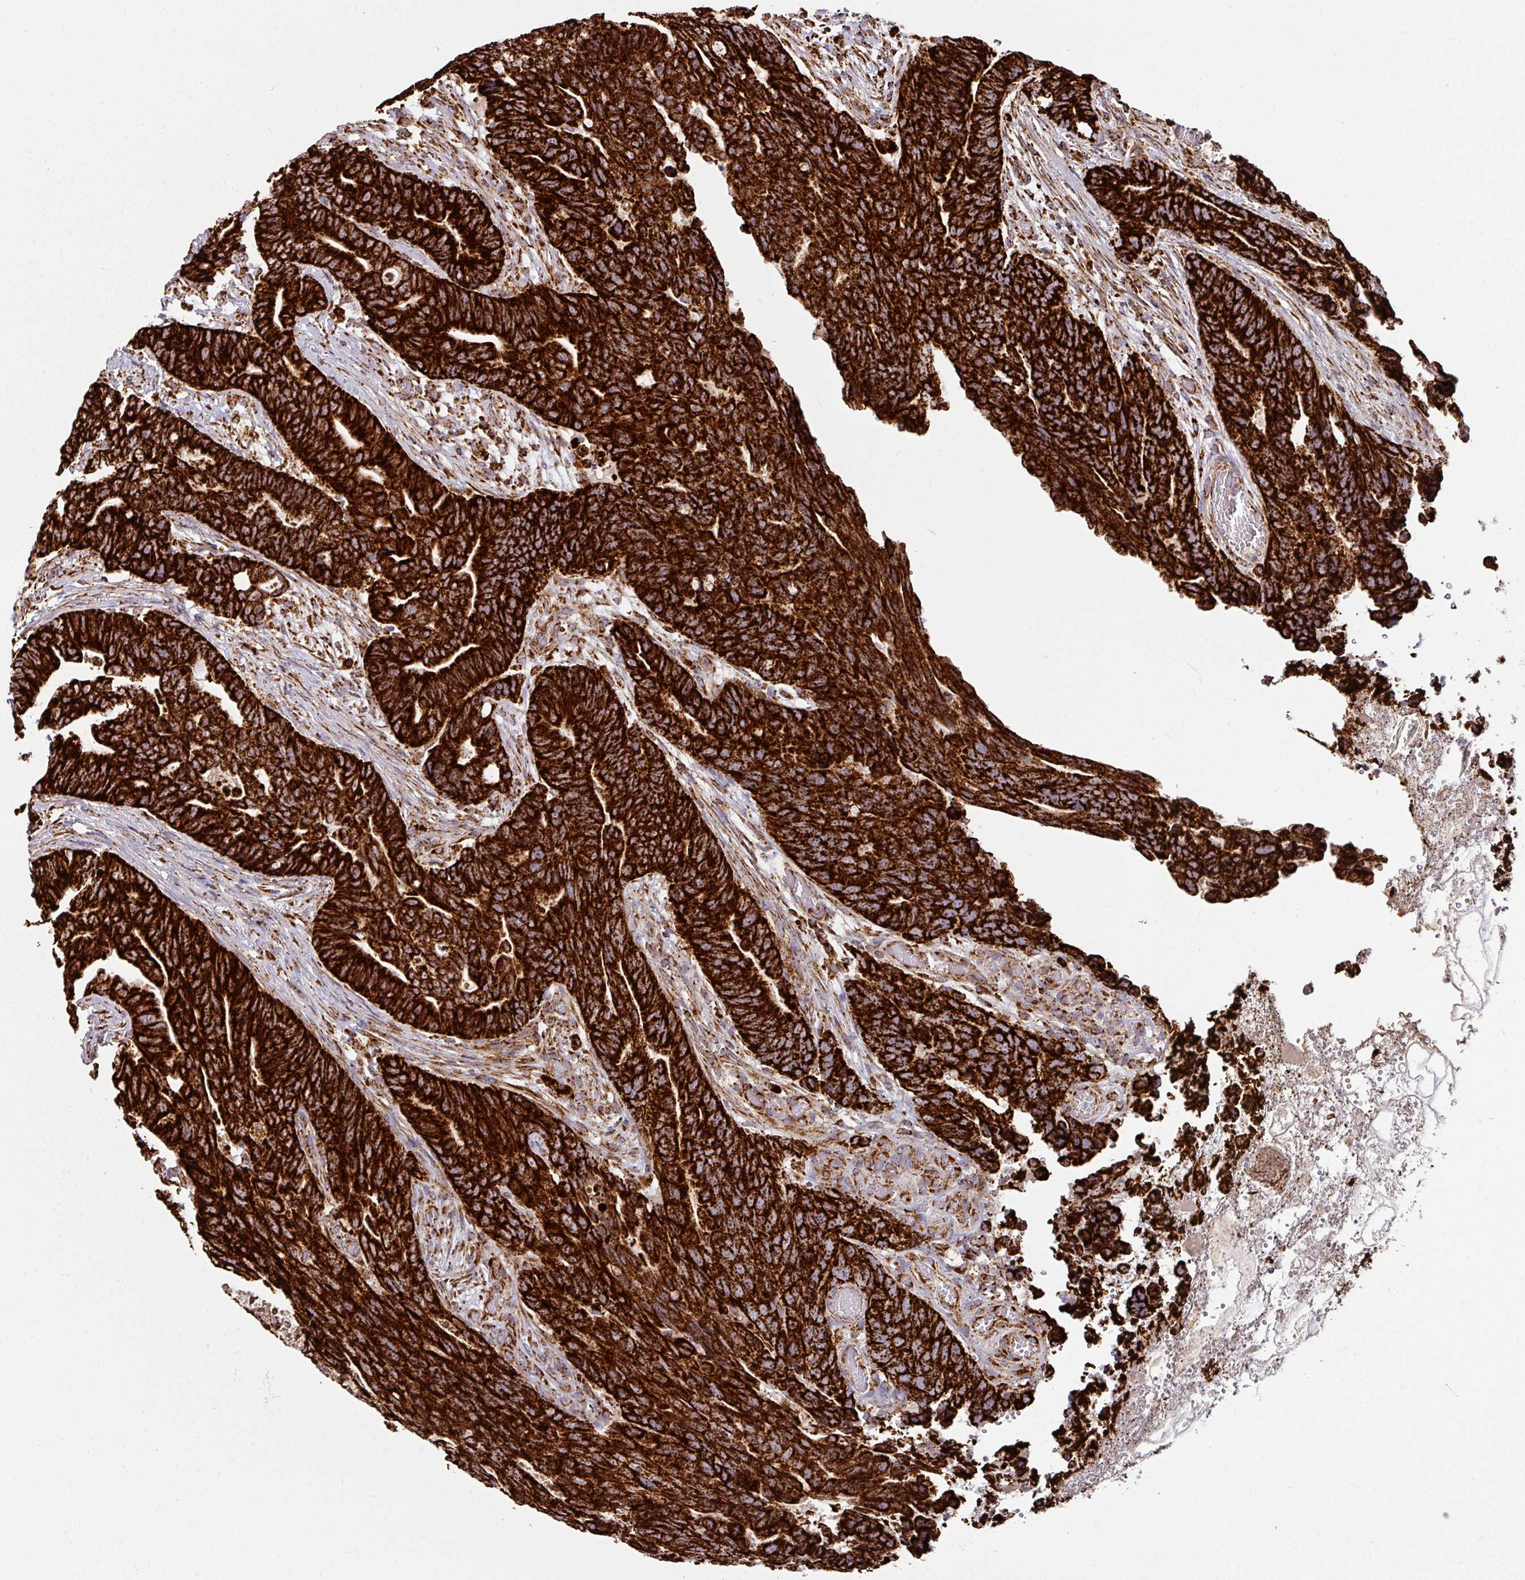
{"staining": {"intensity": "strong", "quantity": ">75%", "location": "cytoplasmic/membranous"}, "tissue": "colorectal cancer", "cell_type": "Tumor cells", "image_type": "cancer", "snomed": [{"axis": "morphology", "description": "Adenocarcinoma, NOS"}, {"axis": "topography", "description": "Colon"}], "caption": "Tumor cells display high levels of strong cytoplasmic/membranous positivity in approximately >75% of cells in human colorectal adenocarcinoma.", "gene": "TRAP1", "patient": {"sex": "female", "age": 82}}